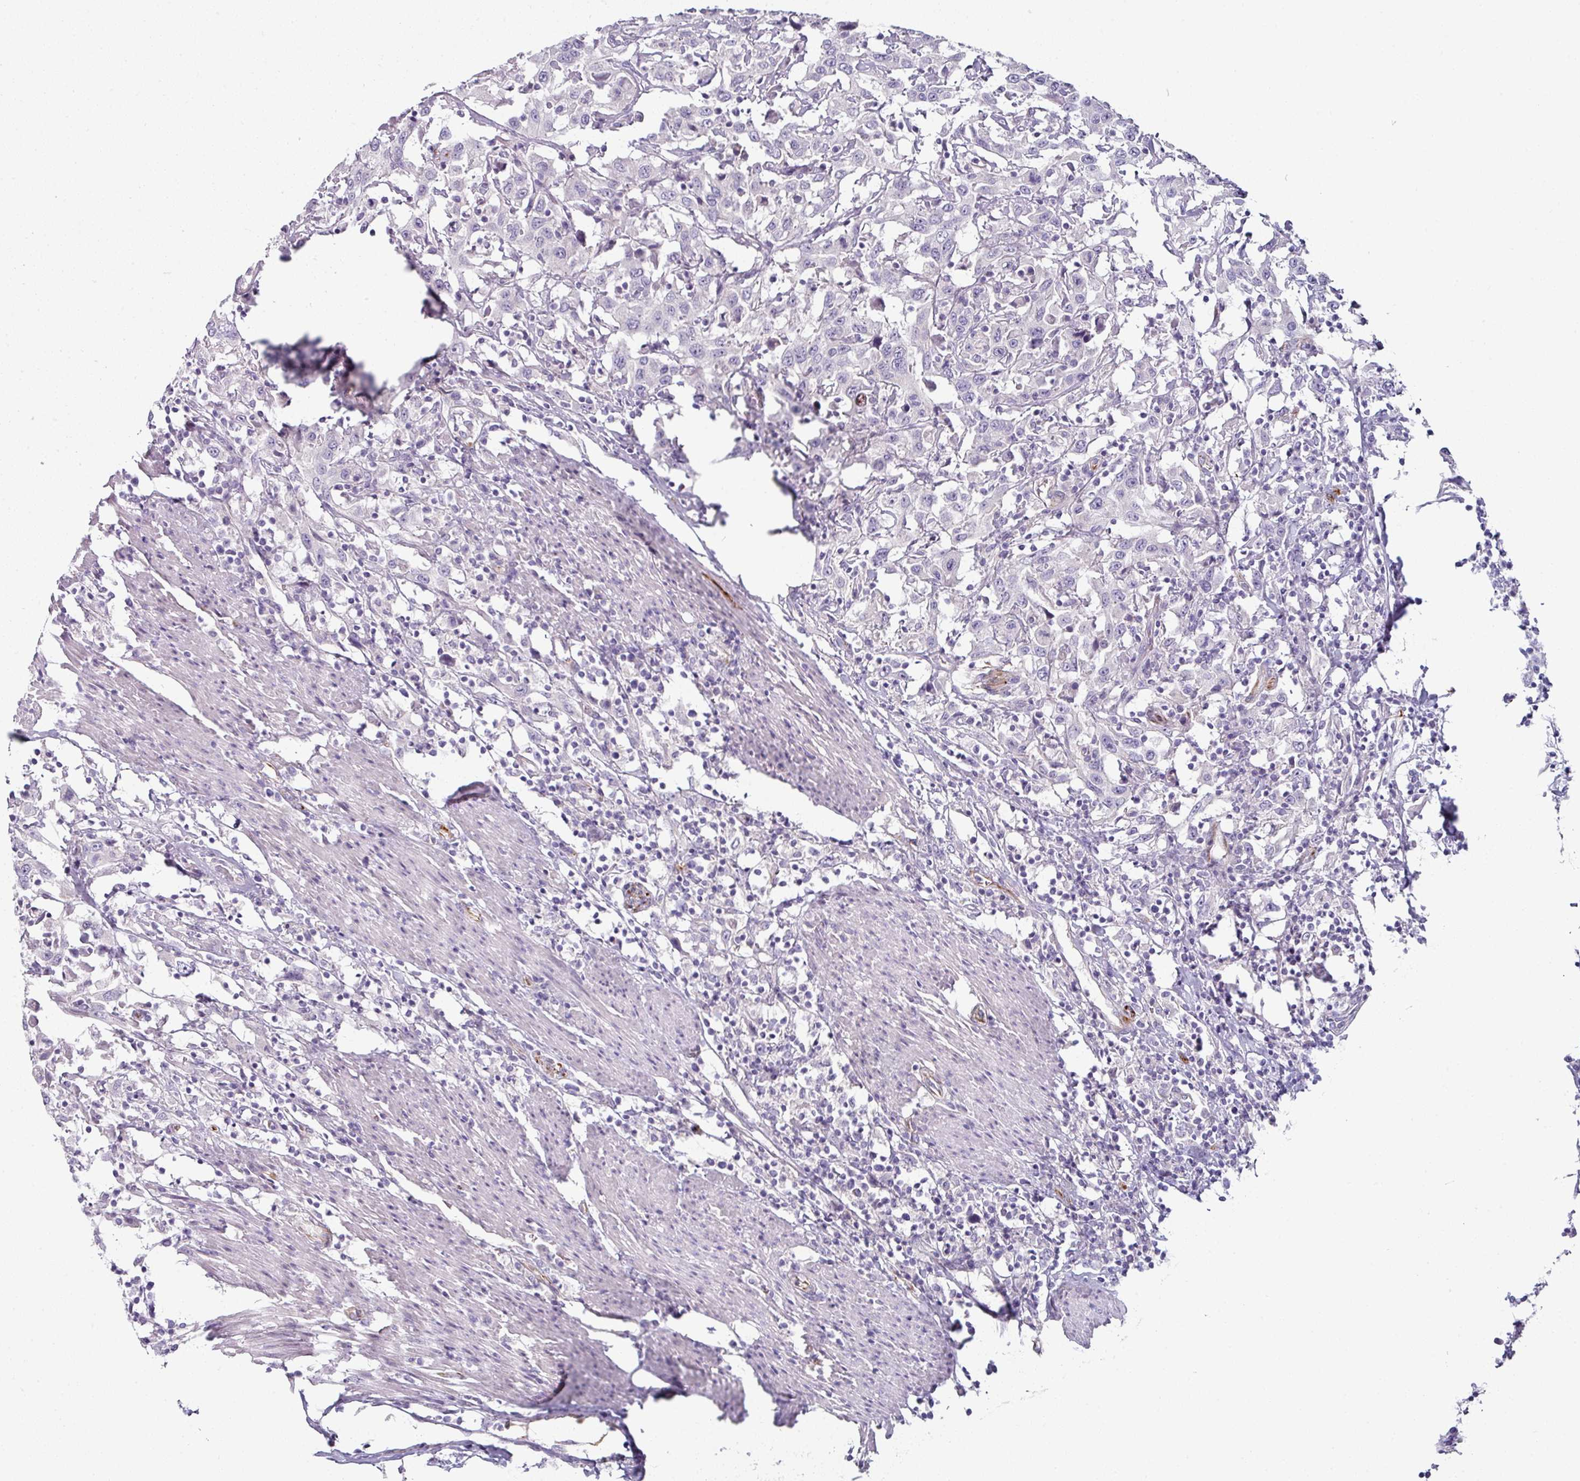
{"staining": {"intensity": "negative", "quantity": "none", "location": "none"}, "tissue": "urothelial cancer", "cell_type": "Tumor cells", "image_type": "cancer", "snomed": [{"axis": "morphology", "description": "Urothelial carcinoma, High grade"}, {"axis": "topography", "description": "Urinary bladder"}], "caption": "This is an immunohistochemistry (IHC) image of urothelial carcinoma (high-grade). There is no staining in tumor cells.", "gene": "SLC17A7", "patient": {"sex": "male", "age": 61}}